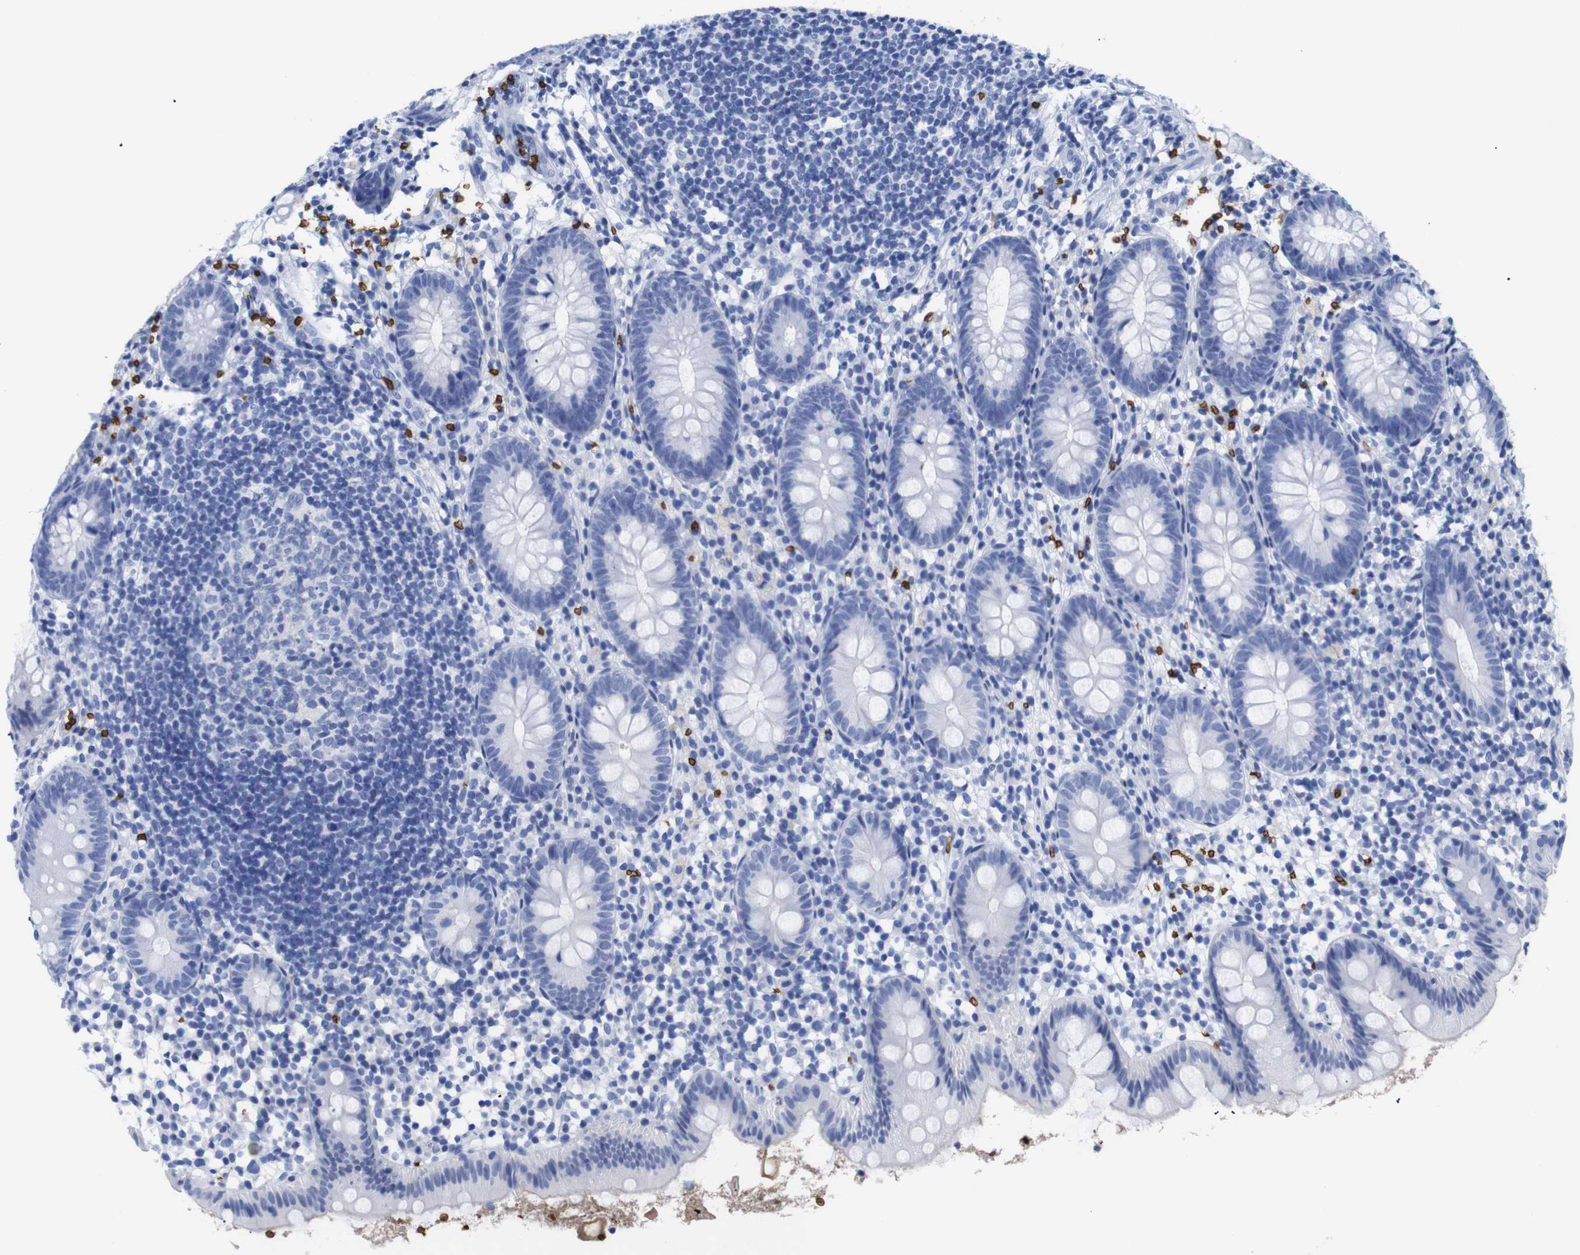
{"staining": {"intensity": "negative", "quantity": "none", "location": "none"}, "tissue": "appendix", "cell_type": "Glandular cells", "image_type": "normal", "snomed": [{"axis": "morphology", "description": "Normal tissue, NOS"}, {"axis": "topography", "description": "Appendix"}], "caption": "Immunohistochemistry photomicrograph of unremarkable appendix: human appendix stained with DAB (3,3'-diaminobenzidine) exhibits no significant protein expression in glandular cells. The staining was performed using DAB to visualize the protein expression in brown, while the nuclei were stained in blue with hematoxylin (Magnification: 20x).", "gene": "S1PR2", "patient": {"sex": "female", "age": 20}}